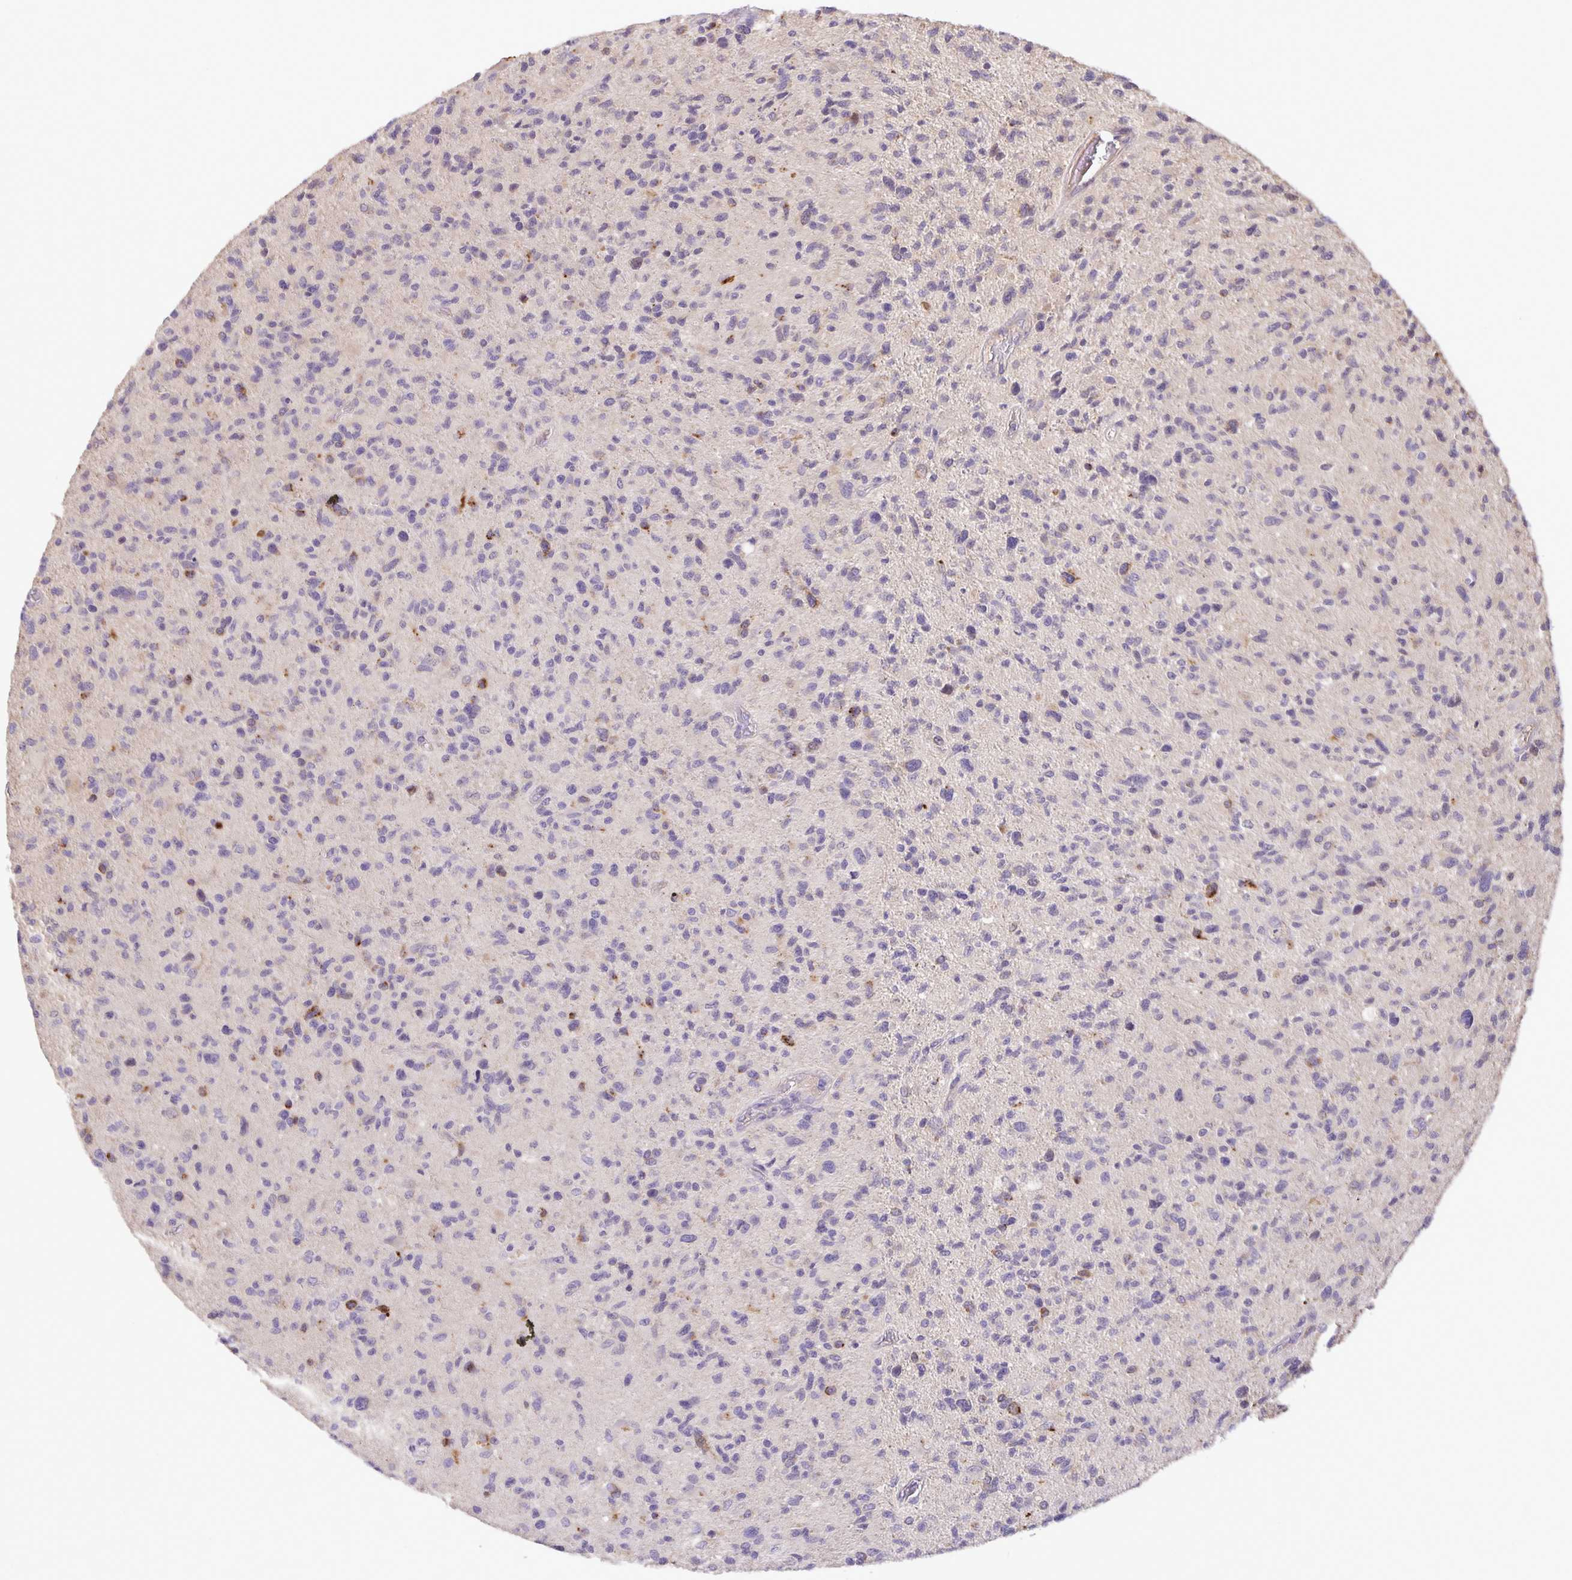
{"staining": {"intensity": "negative", "quantity": "none", "location": "none"}, "tissue": "glioma", "cell_type": "Tumor cells", "image_type": "cancer", "snomed": [{"axis": "morphology", "description": "Glioma, malignant, High grade"}, {"axis": "topography", "description": "Brain"}], "caption": "Histopathology image shows no significant protein staining in tumor cells of glioma.", "gene": "EML6", "patient": {"sex": "female", "age": 70}}